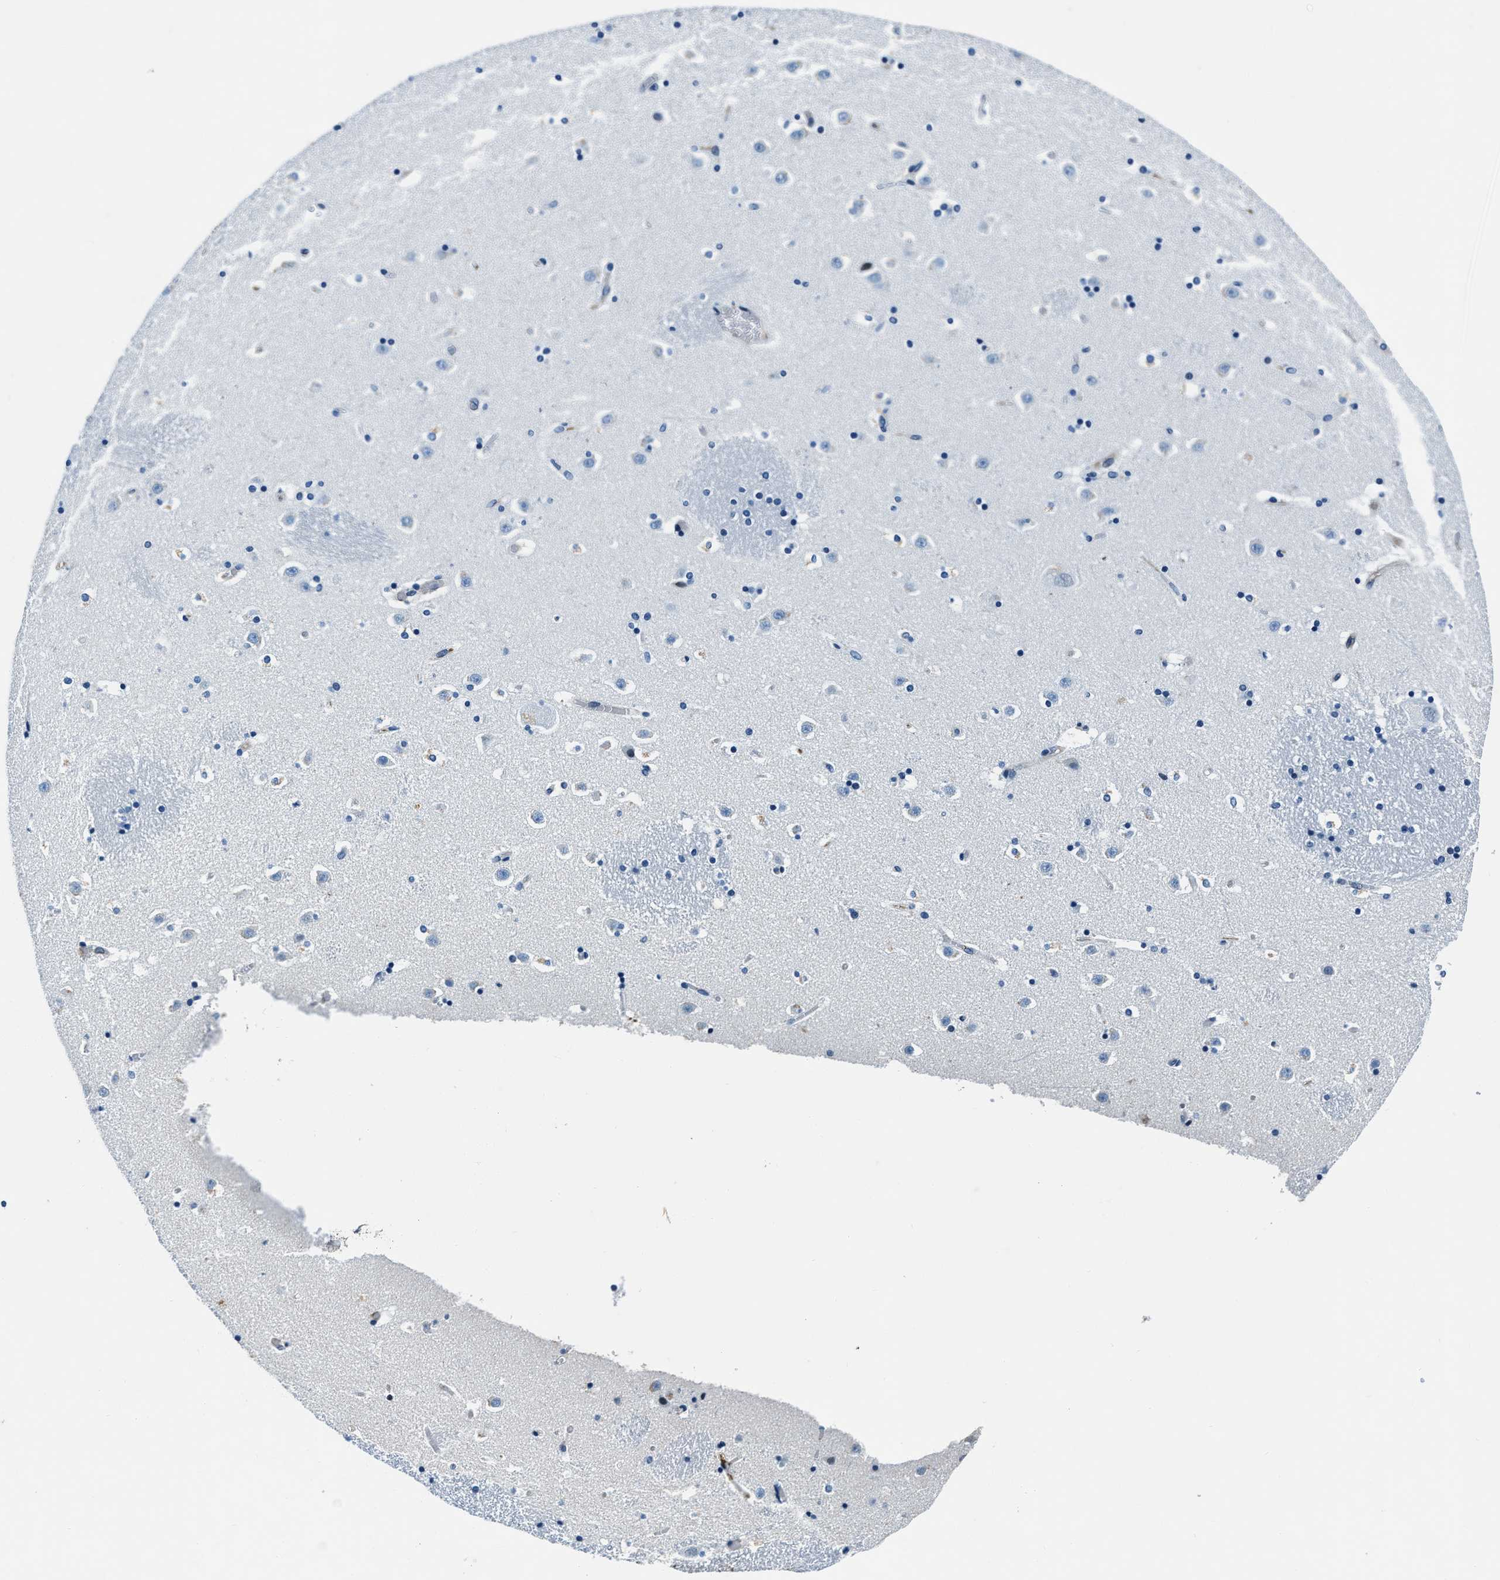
{"staining": {"intensity": "negative", "quantity": "none", "location": "none"}, "tissue": "caudate", "cell_type": "Glial cells", "image_type": "normal", "snomed": [{"axis": "morphology", "description": "Normal tissue, NOS"}, {"axis": "topography", "description": "Lateral ventricle wall"}], "caption": "Glial cells show no significant staining in normal caudate. (DAB (3,3'-diaminobenzidine) immunohistochemistry with hematoxylin counter stain).", "gene": "PTPDC1", "patient": {"sex": "male", "age": 45}}